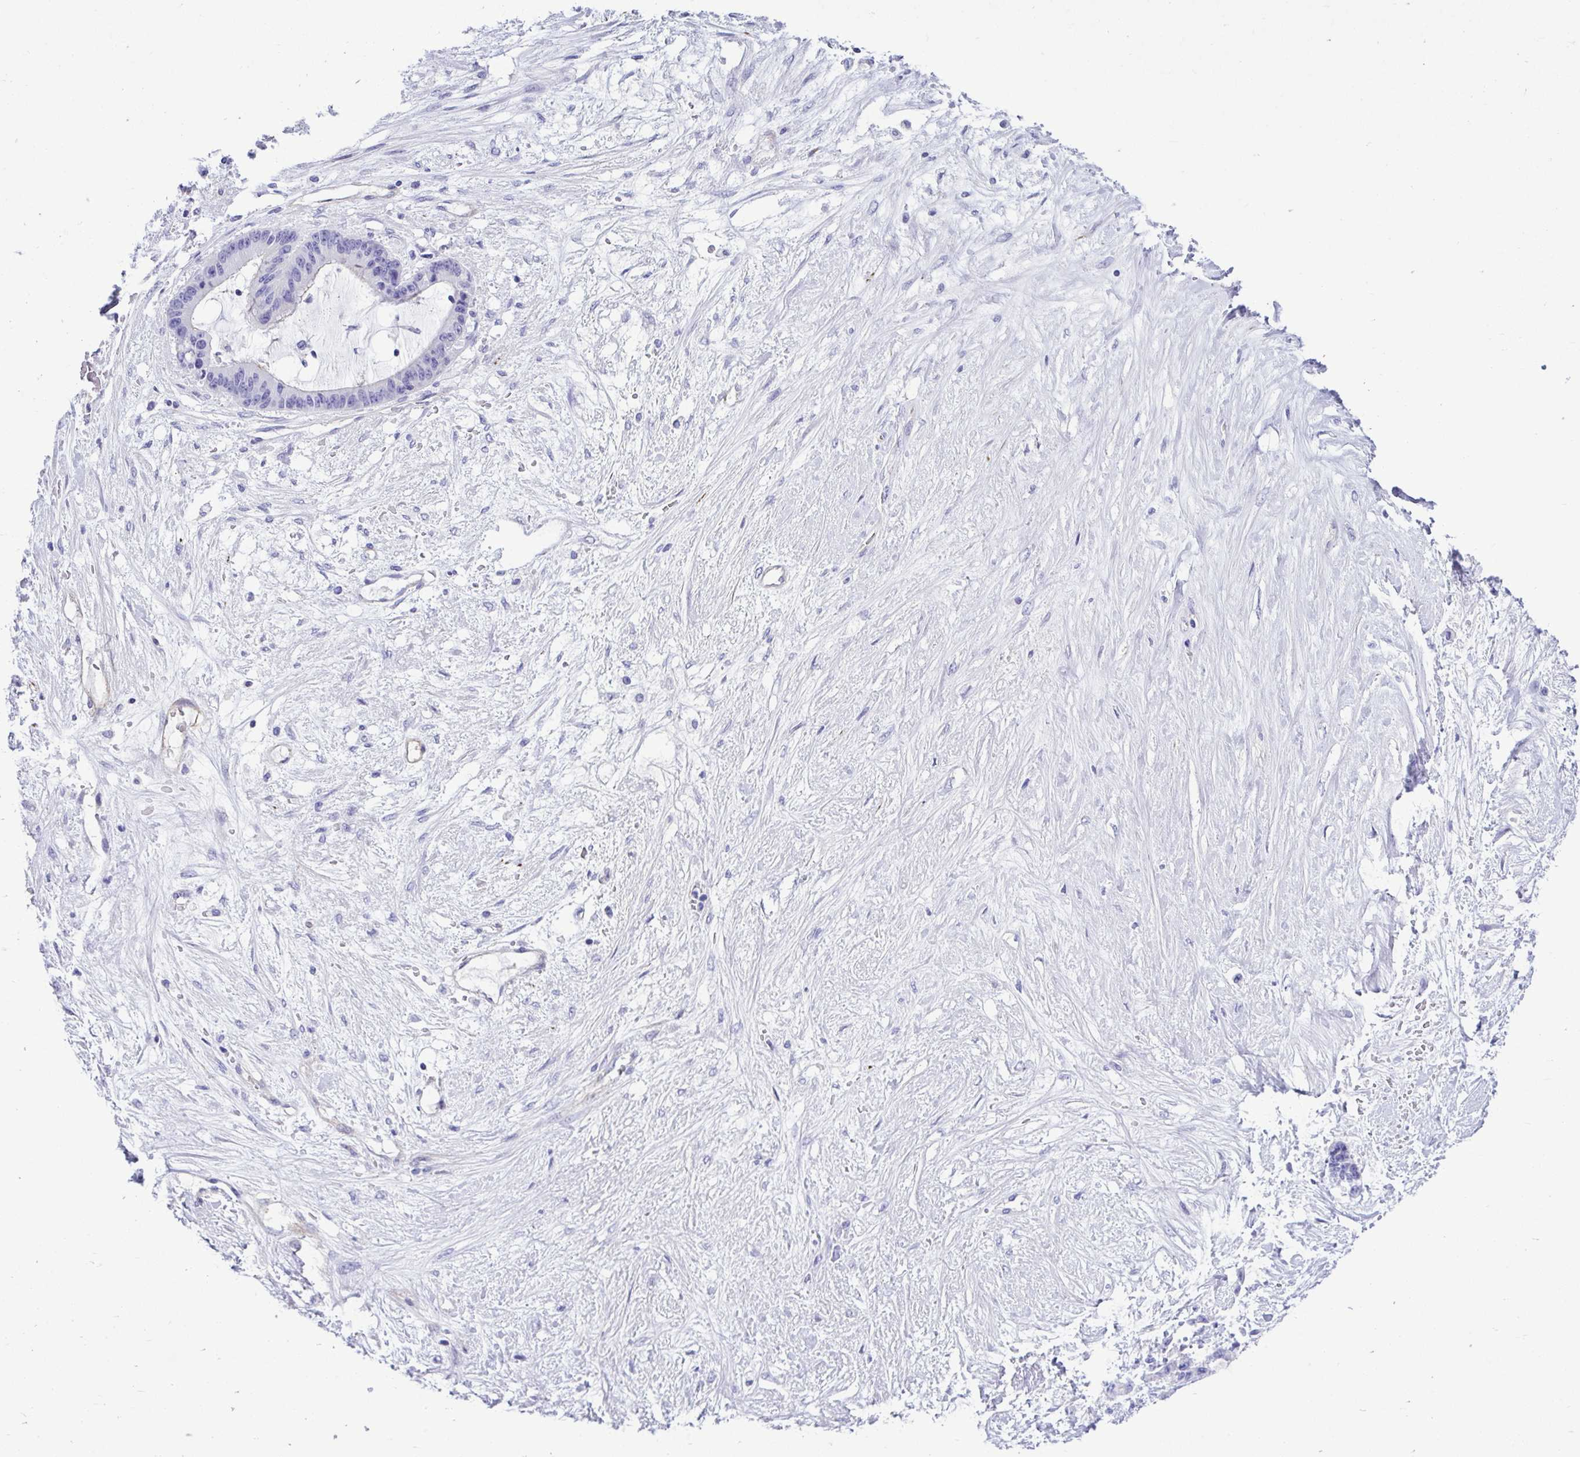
{"staining": {"intensity": "negative", "quantity": "none", "location": "none"}, "tissue": "liver cancer", "cell_type": "Tumor cells", "image_type": "cancer", "snomed": [{"axis": "morphology", "description": "Normal tissue, NOS"}, {"axis": "morphology", "description": "Cholangiocarcinoma"}, {"axis": "topography", "description": "Liver"}, {"axis": "topography", "description": "Peripheral nerve tissue"}], "caption": "The image shows no staining of tumor cells in liver cholangiocarcinoma.", "gene": "ABCG2", "patient": {"sex": "female", "age": 73}}